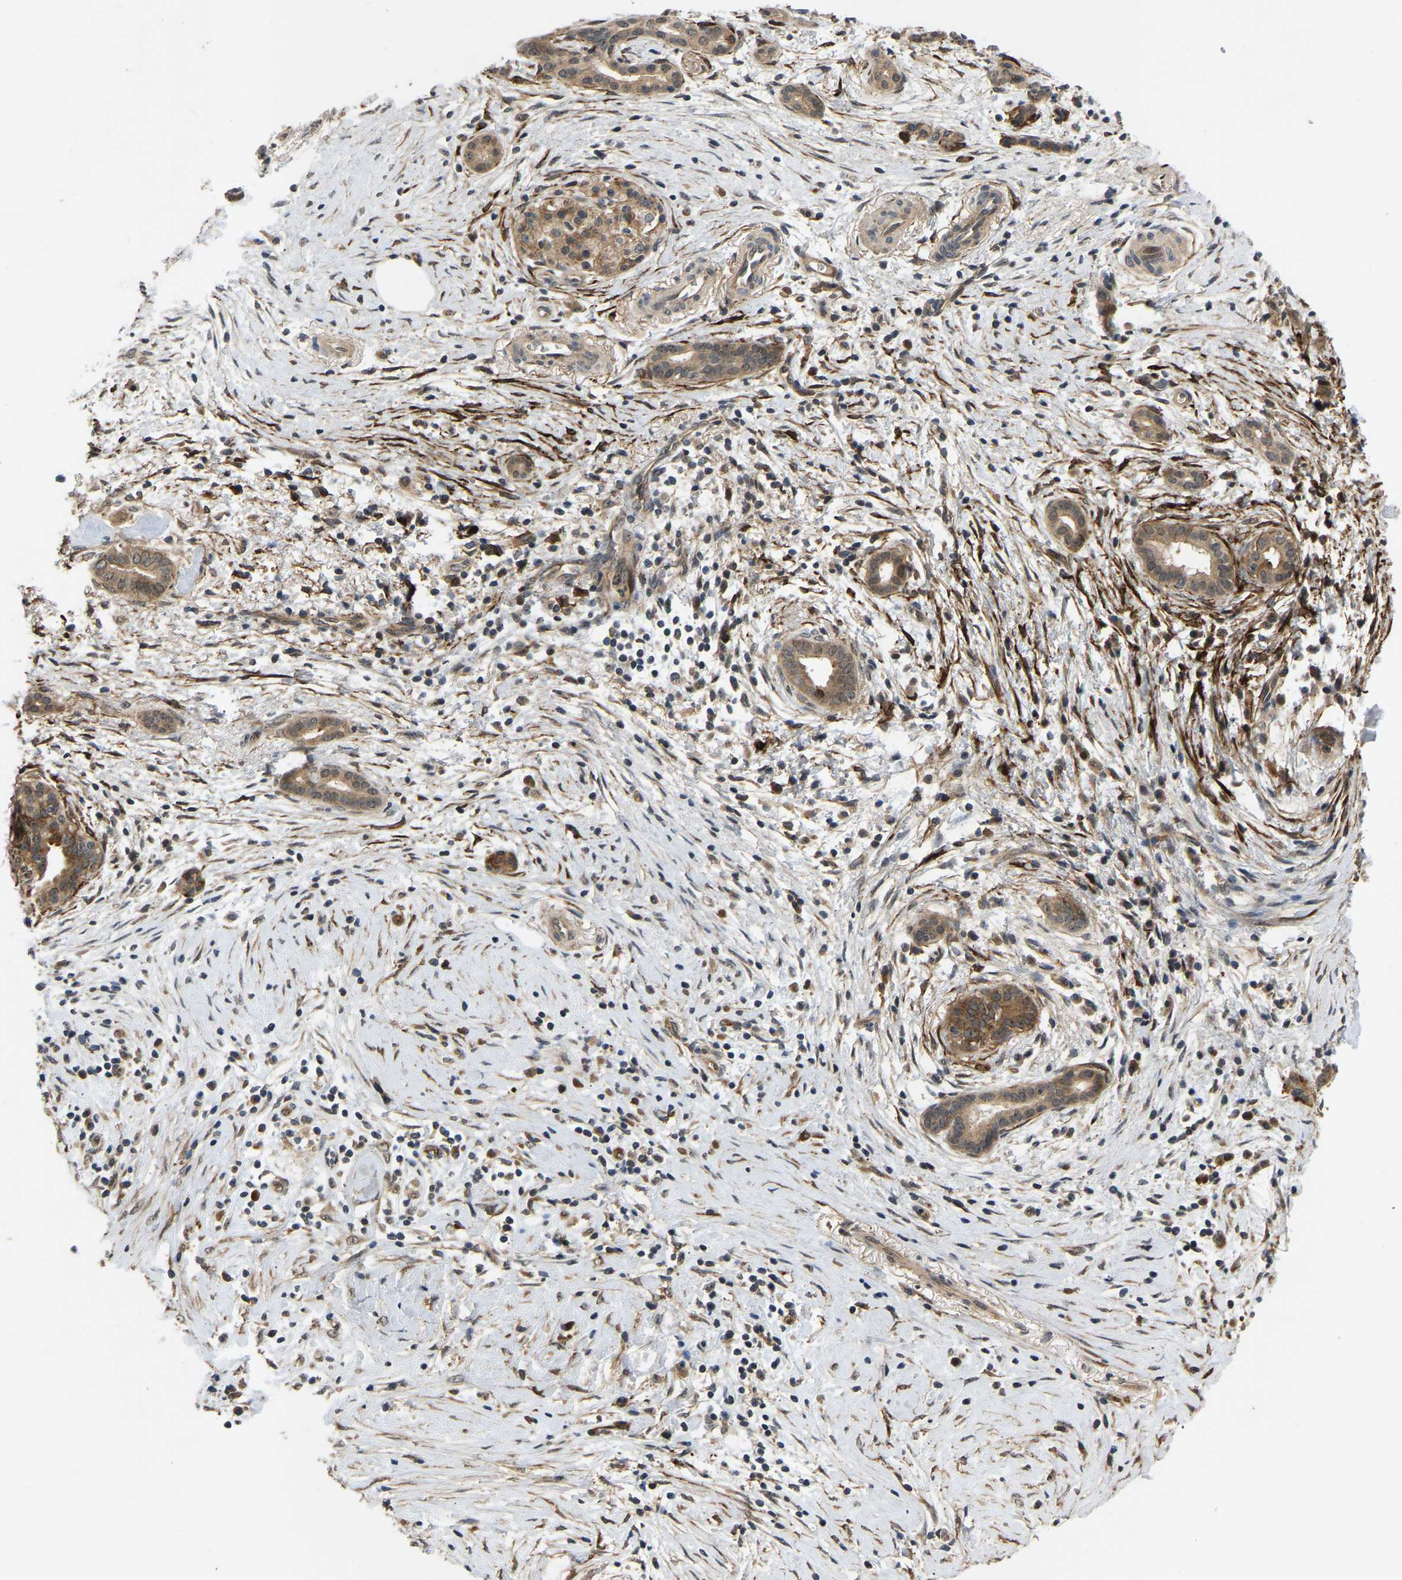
{"staining": {"intensity": "moderate", "quantity": ">75%", "location": "cytoplasmic/membranous"}, "tissue": "pancreatic cancer", "cell_type": "Tumor cells", "image_type": "cancer", "snomed": [{"axis": "morphology", "description": "Adenocarcinoma, NOS"}, {"axis": "topography", "description": "Pancreas"}], "caption": "Pancreatic cancer was stained to show a protein in brown. There is medium levels of moderate cytoplasmic/membranous expression in approximately >75% of tumor cells.", "gene": "LIMK2", "patient": {"sex": "female", "age": 70}}